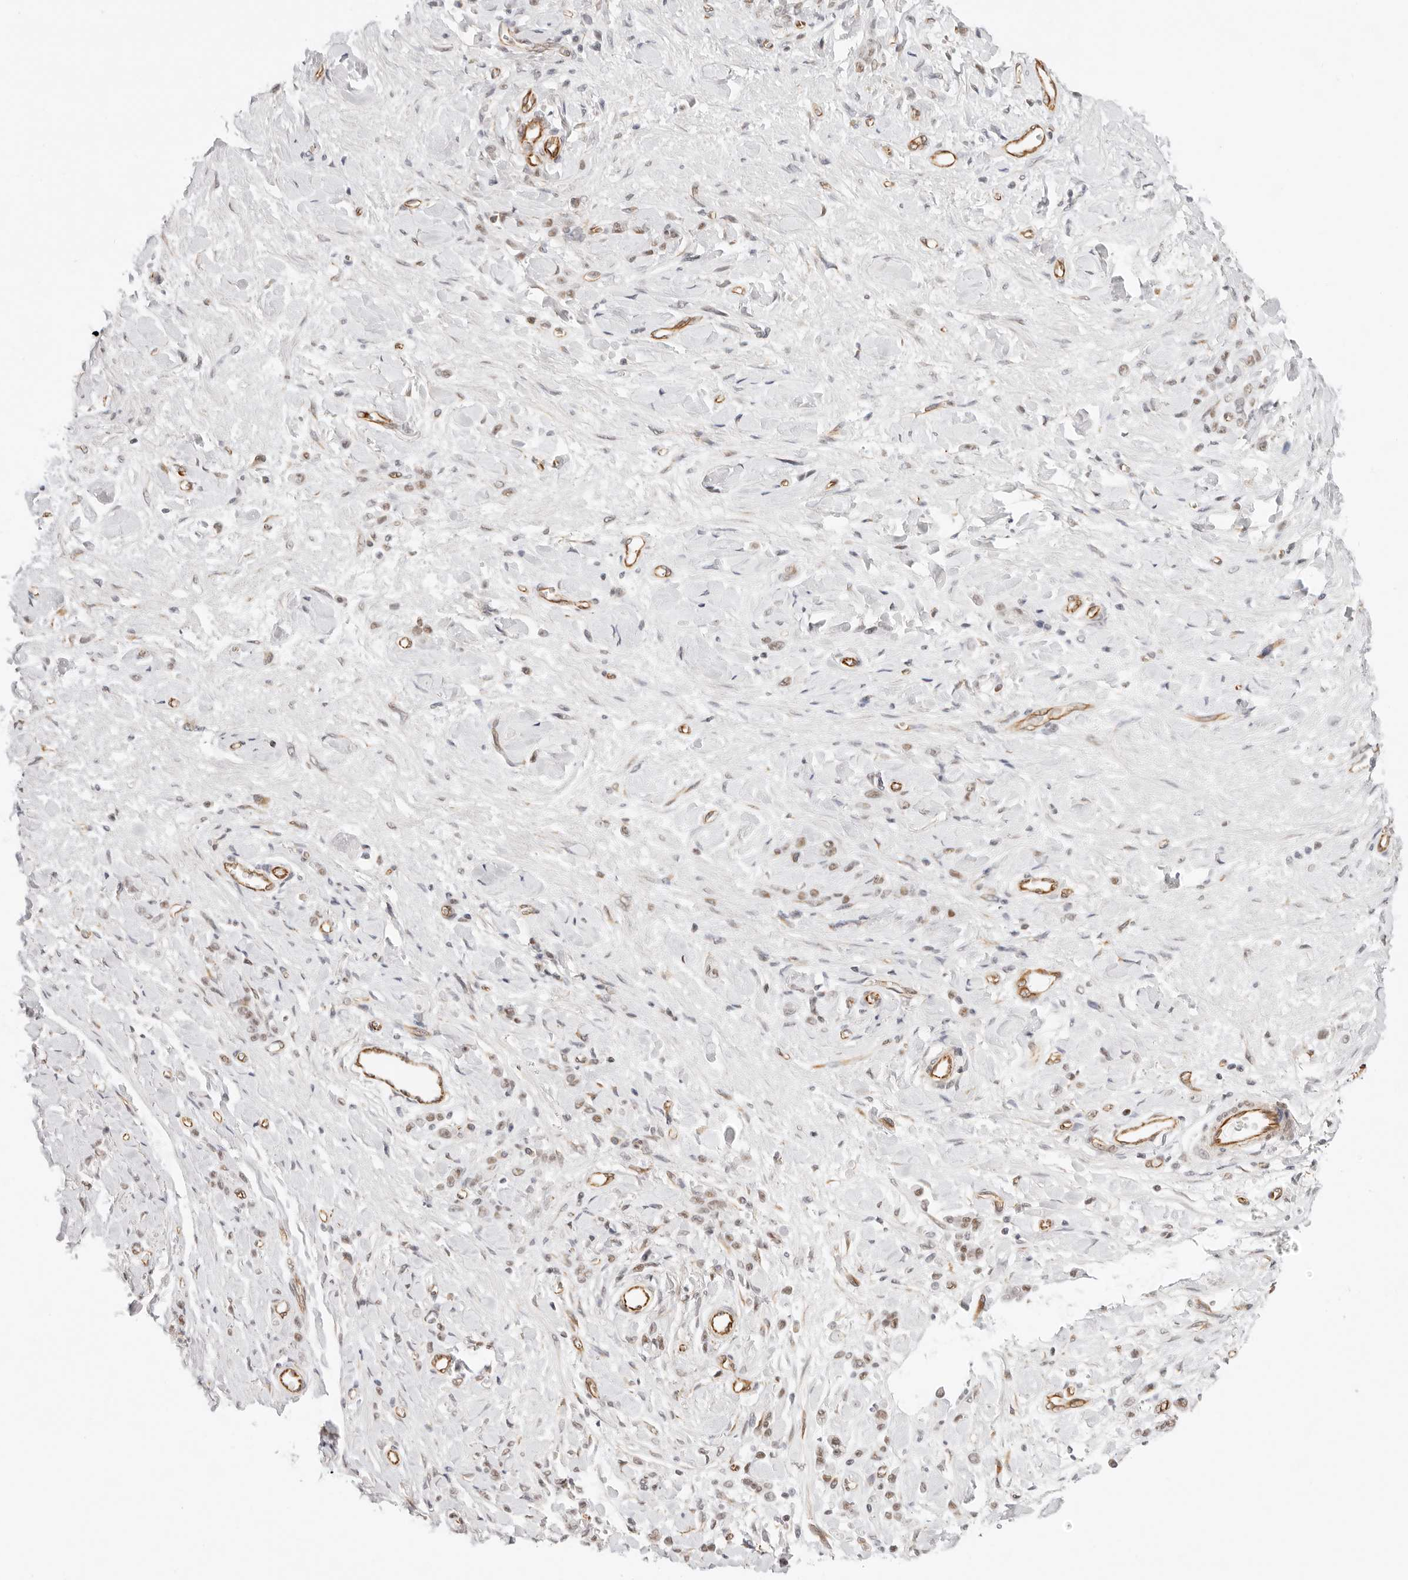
{"staining": {"intensity": "weak", "quantity": "25%-75%", "location": "nuclear"}, "tissue": "stomach cancer", "cell_type": "Tumor cells", "image_type": "cancer", "snomed": [{"axis": "morphology", "description": "Normal tissue, NOS"}, {"axis": "morphology", "description": "Adenocarcinoma, NOS"}, {"axis": "topography", "description": "Stomach"}], "caption": "Immunohistochemical staining of adenocarcinoma (stomach) exhibits low levels of weak nuclear protein staining in approximately 25%-75% of tumor cells.", "gene": "ZC3H11A", "patient": {"sex": "male", "age": 82}}